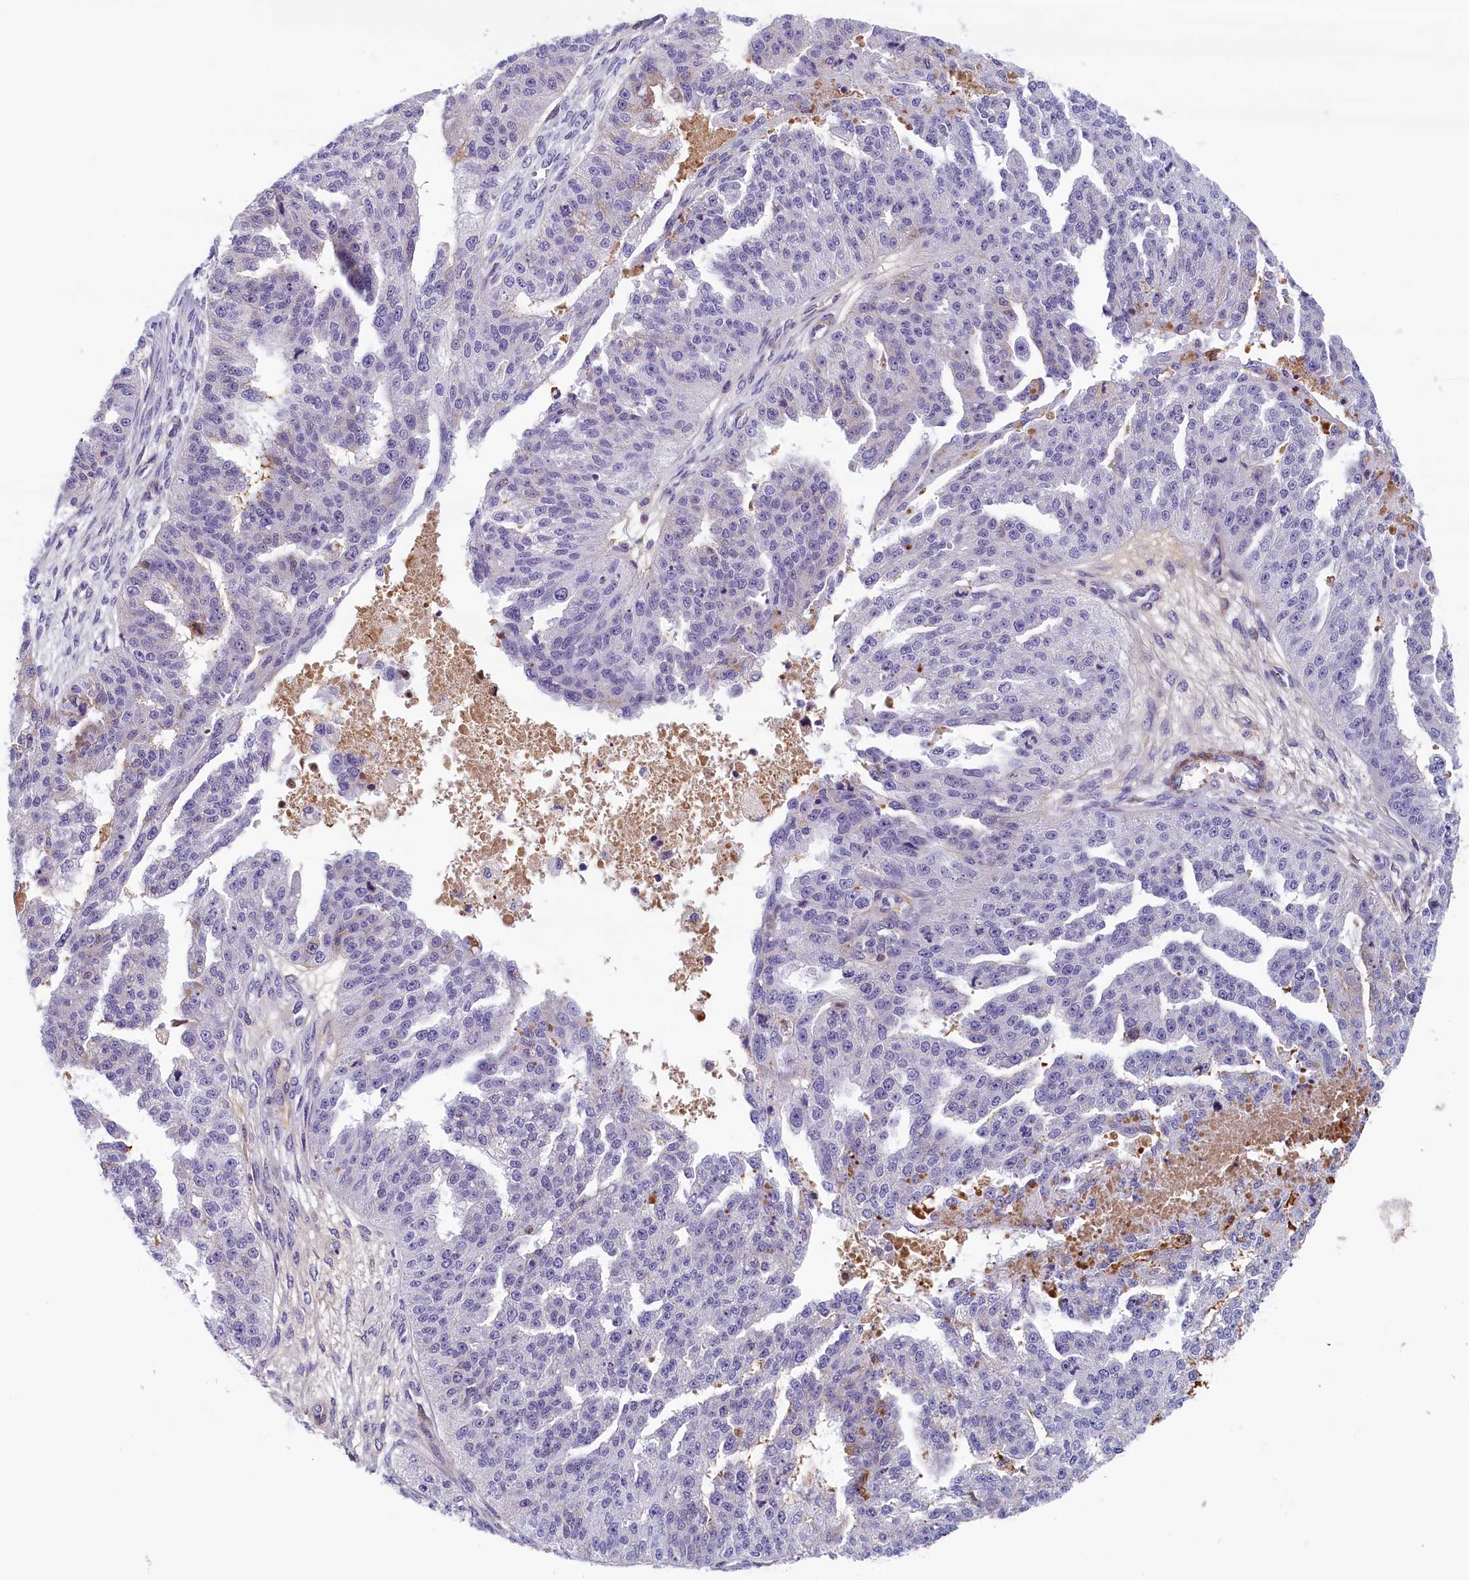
{"staining": {"intensity": "negative", "quantity": "none", "location": "none"}, "tissue": "ovarian cancer", "cell_type": "Tumor cells", "image_type": "cancer", "snomed": [{"axis": "morphology", "description": "Cystadenocarcinoma, serous, NOS"}, {"axis": "topography", "description": "Ovary"}], "caption": "Human serous cystadenocarcinoma (ovarian) stained for a protein using immunohistochemistry exhibits no staining in tumor cells.", "gene": "BCL2L13", "patient": {"sex": "female", "age": 58}}